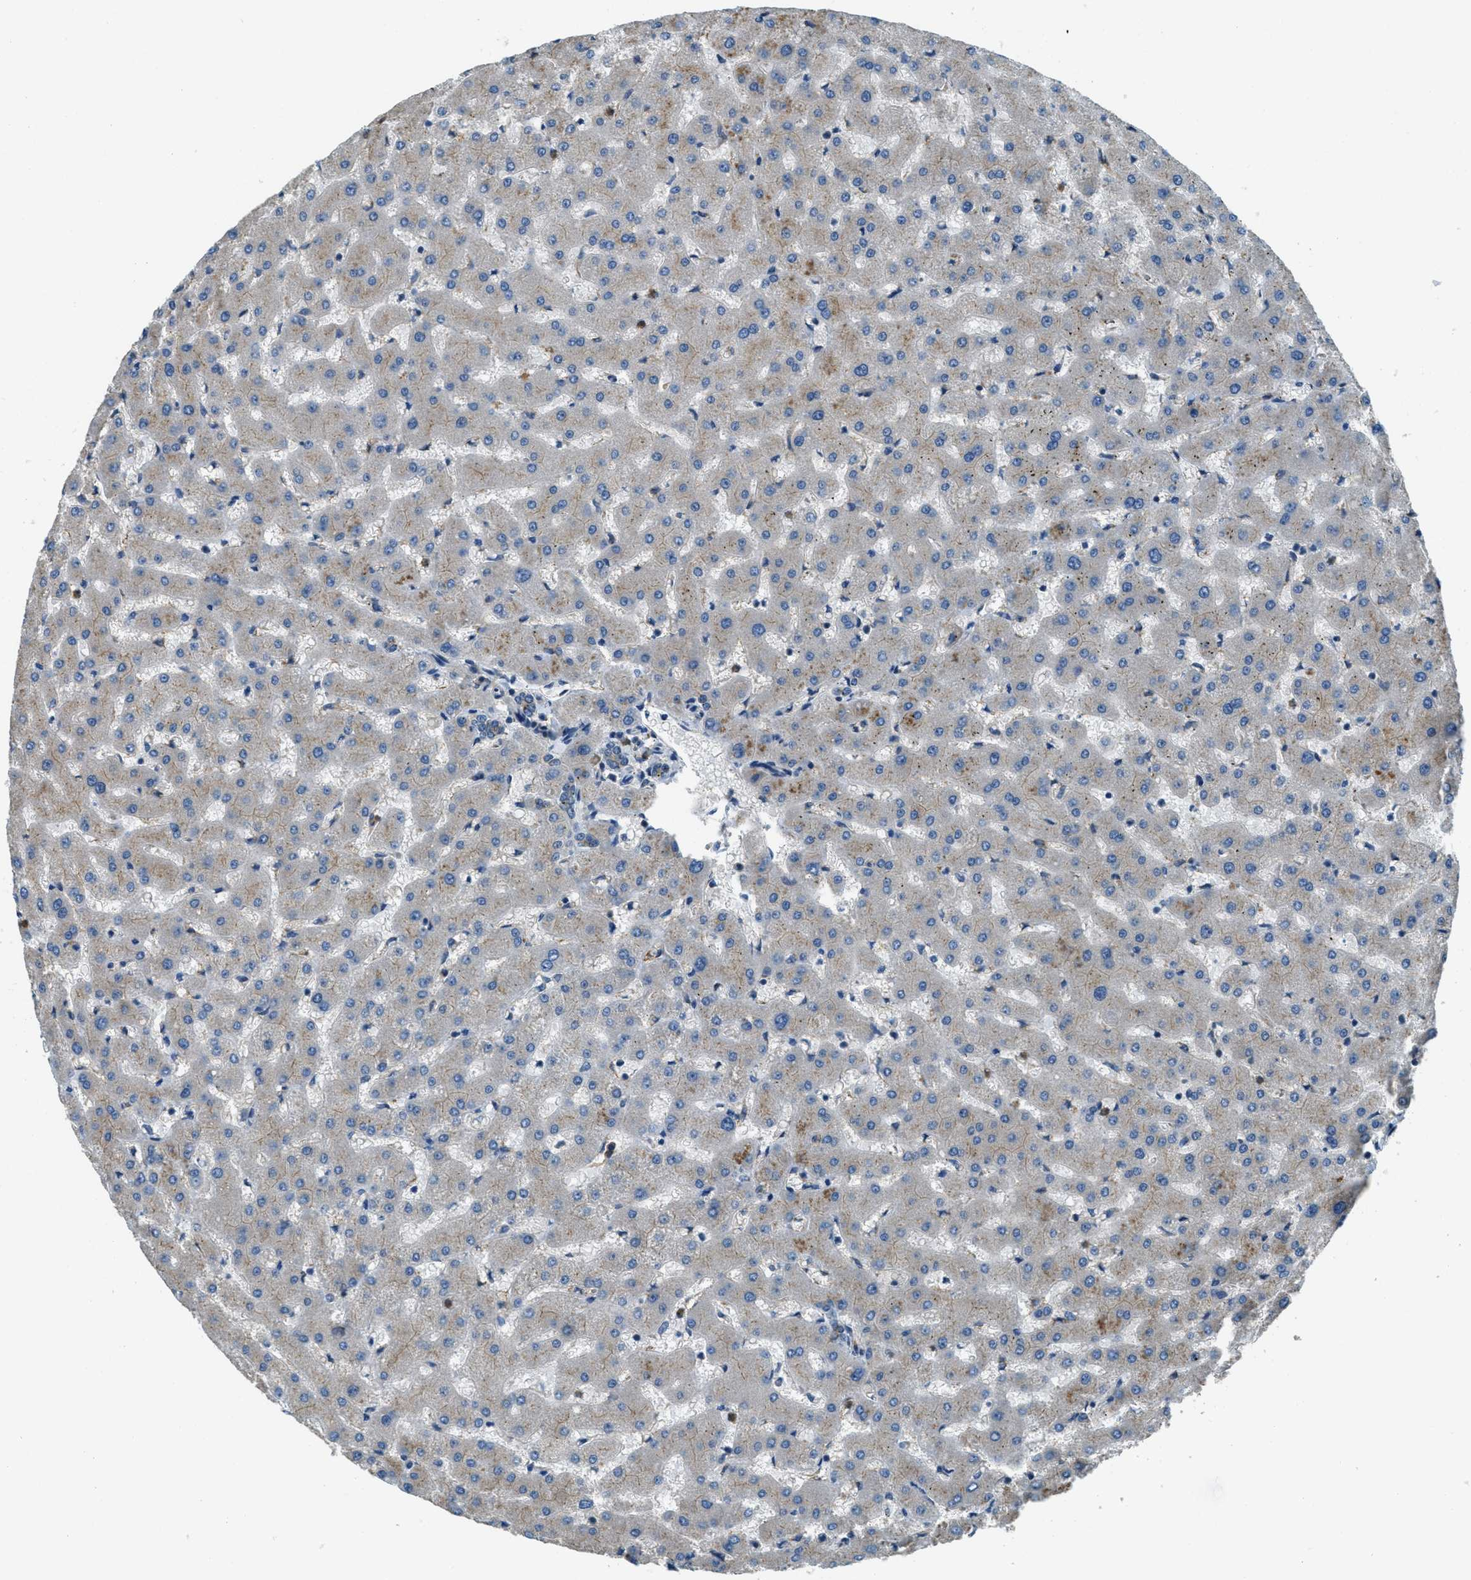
{"staining": {"intensity": "weak", "quantity": "<25%", "location": "cytoplasmic/membranous"}, "tissue": "liver", "cell_type": "Cholangiocytes", "image_type": "normal", "snomed": [{"axis": "morphology", "description": "Normal tissue, NOS"}, {"axis": "topography", "description": "Liver"}], "caption": "This image is of benign liver stained with immunohistochemistry to label a protein in brown with the nuclei are counter-stained blue. There is no positivity in cholangiocytes.", "gene": "GIMAP8", "patient": {"sex": "female", "age": 63}}